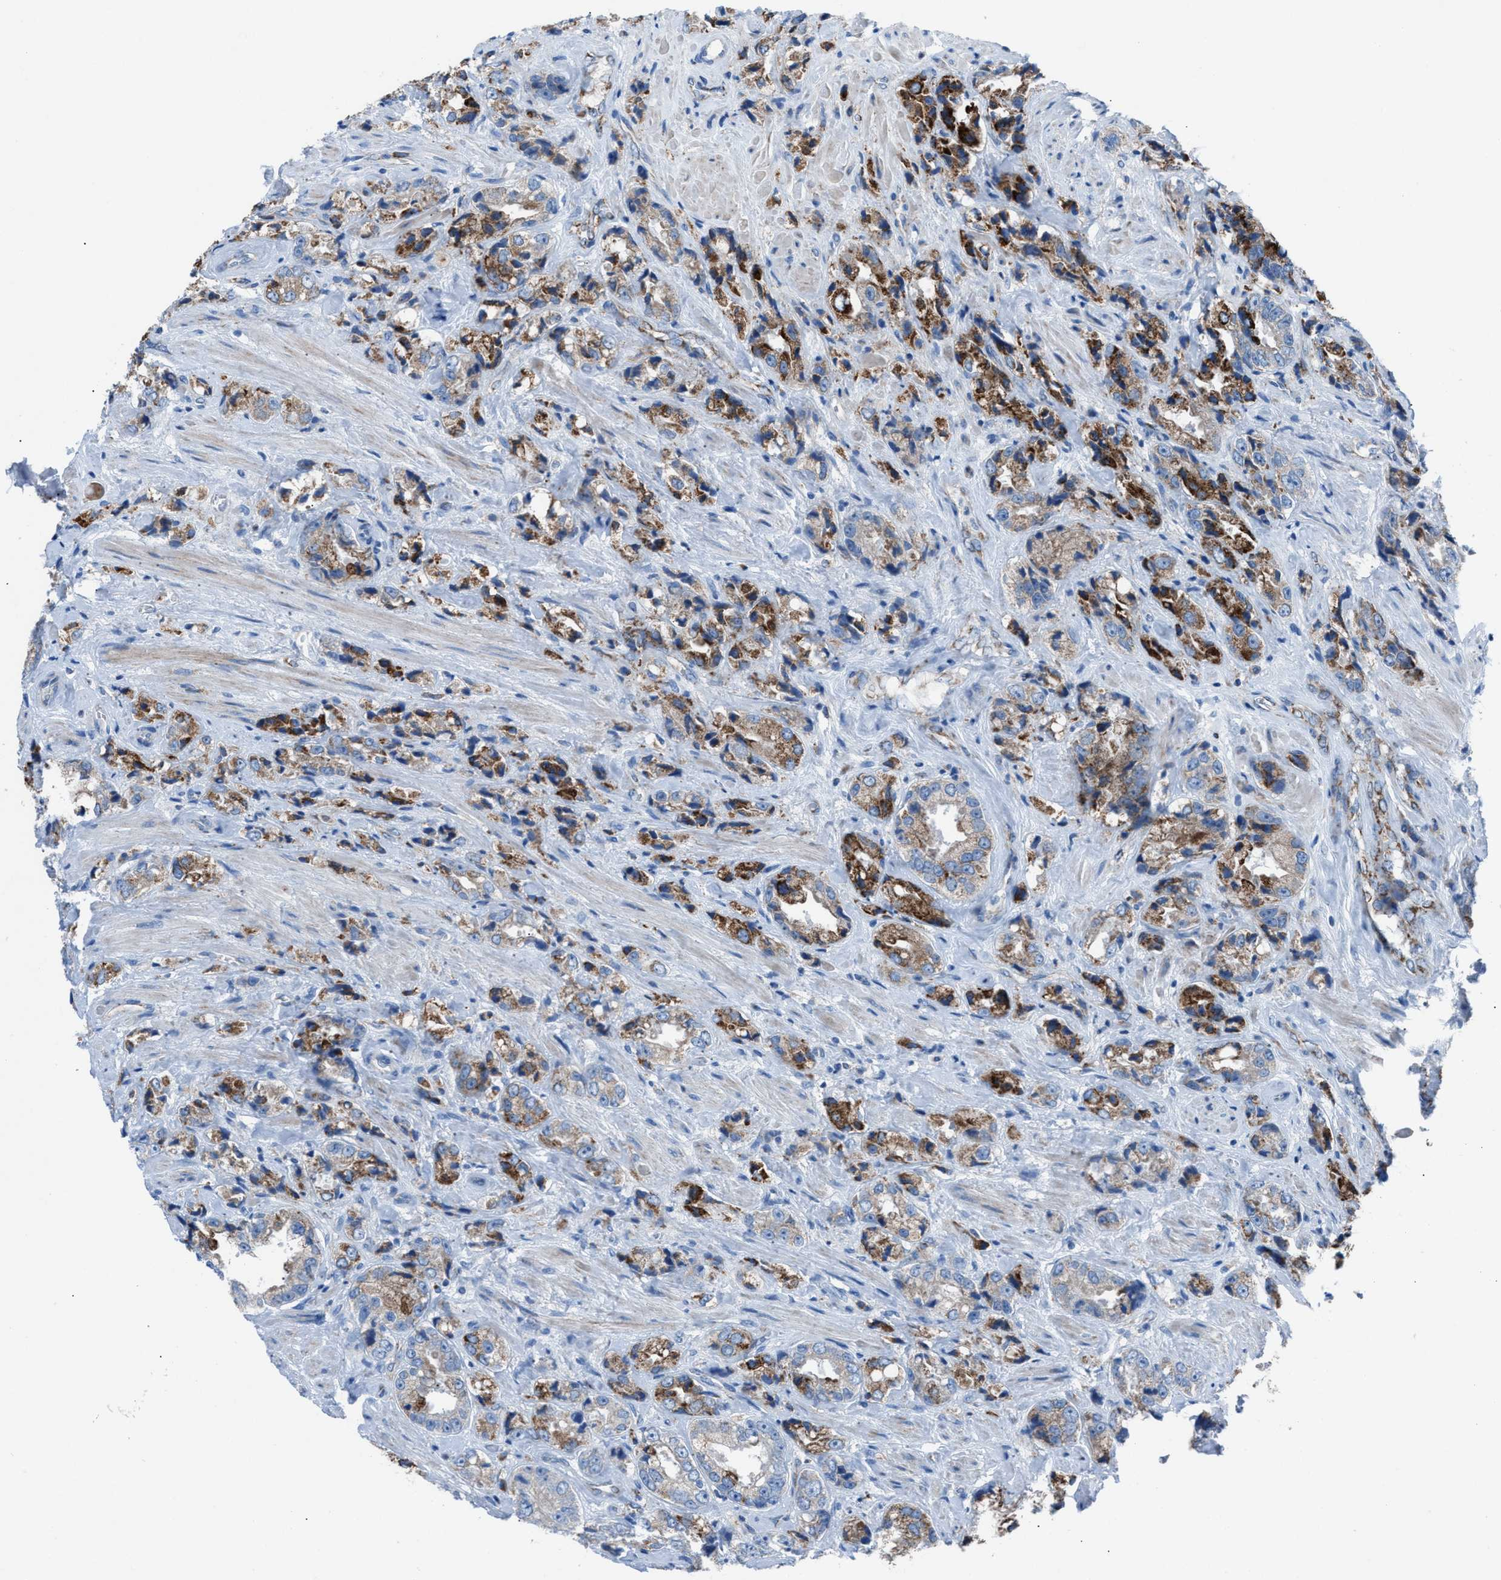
{"staining": {"intensity": "strong", "quantity": "25%-75%", "location": "cytoplasmic/membranous"}, "tissue": "prostate cancer", "cell_type": "Tumor cells", "image_type": "cancer", "snomed": [{"axis": "morphology", "description": "Adenocarcinoma, High grade"}, {"axis": "topography", "description": "Prostate"}], "caption": "Prostate high-grade adenocarcinoma tissue demonstrates strong cytoplasmic/membranous expression in approximately 25%-75% of tumor cells, visualized by immunohistochemistry.", "gene": "CD1B", "patient": {"sex": "male", "age": 61}}